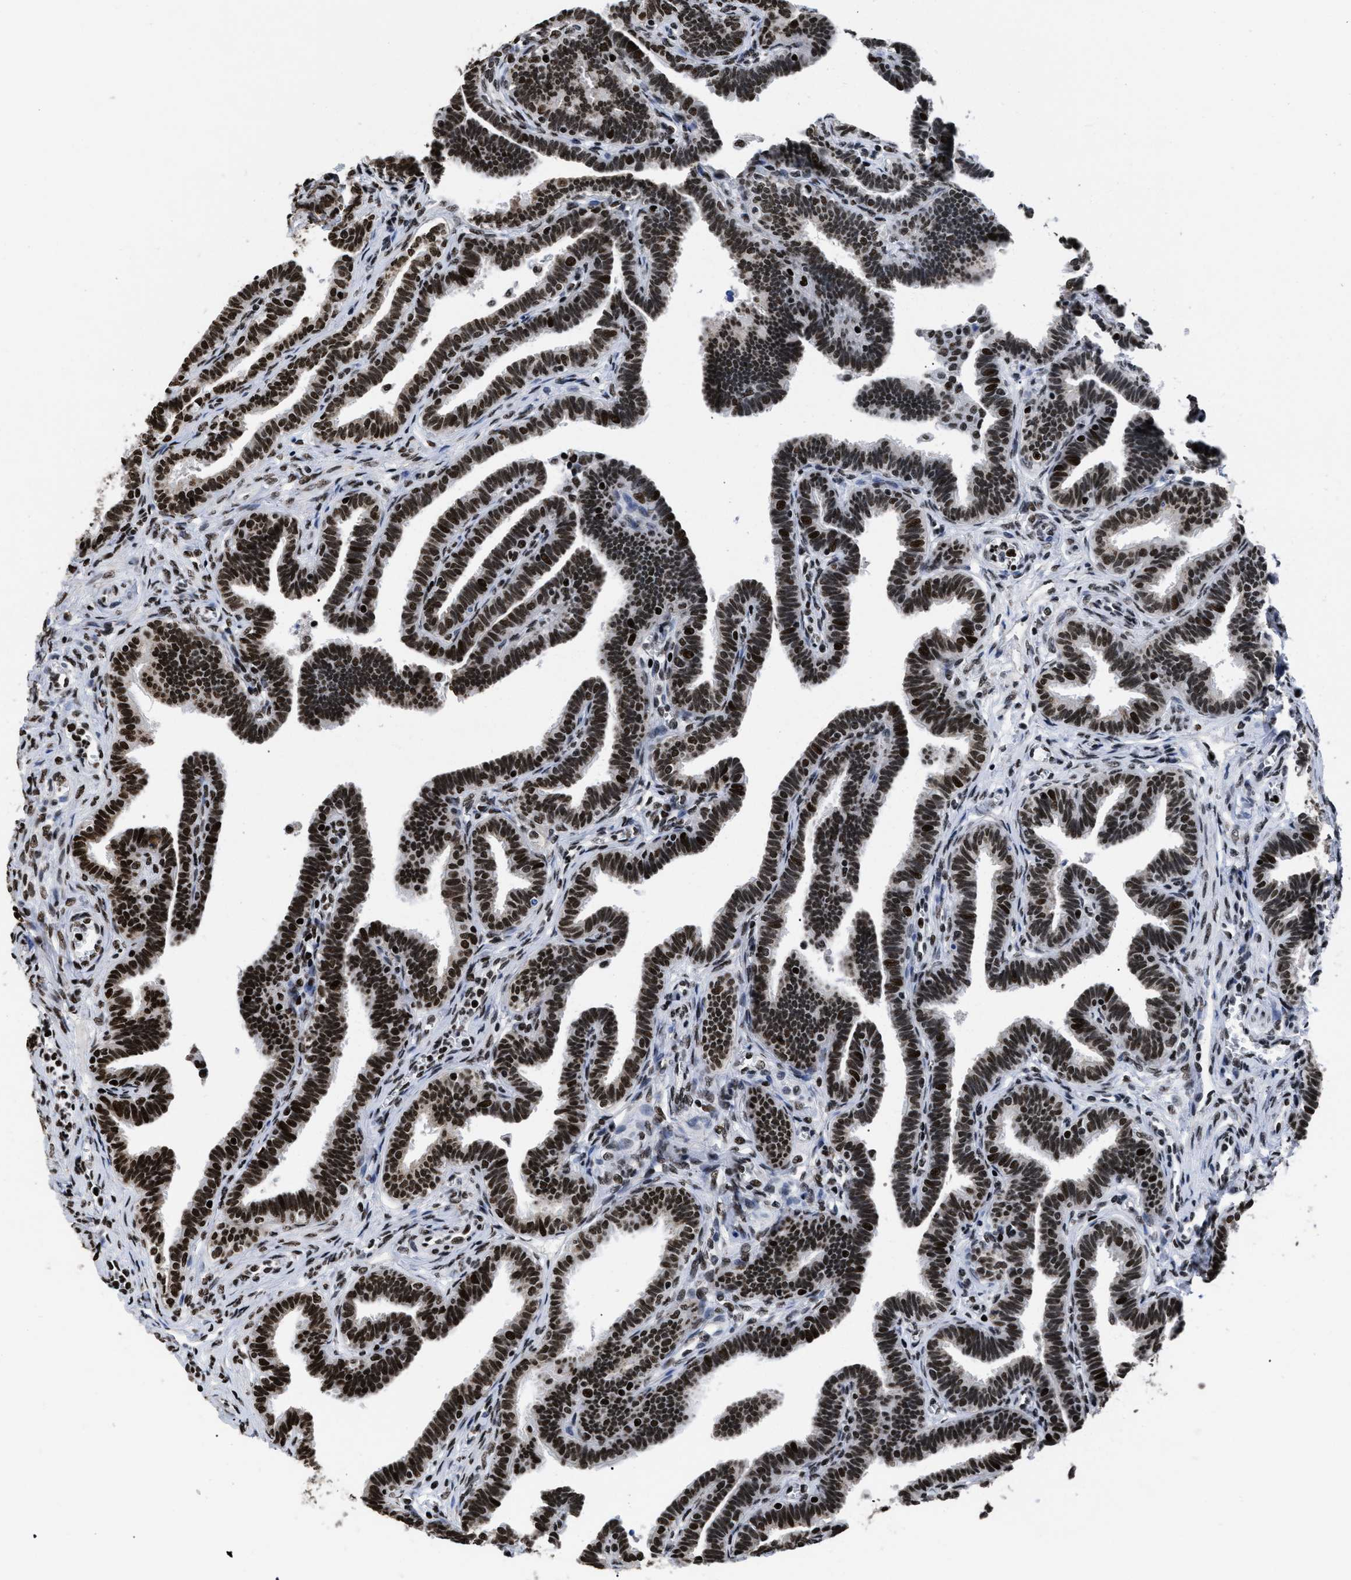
{"staining": {"intensity": "strong", "quantity": ">75%", "location": "nuclear"}, "tissue": "fallopian tube", "cell_type": "Glandular cells", "image_type": "normal", "snomed": [{"axis": "morphology", "description": "Normal tissue, NOS"}, {"axis": "topography", "description": "Fallopian tube"}, {"axis": "topography", "description": "Ovary"}], "caption": "Approximately >75% of glandular cells in benign fallopian tube reveal strong nuclear protein positivity as visualized by brown immunohistochemical staining.", "gene": "CALHM3", "patient": {"sex": "female", "age": 23}}